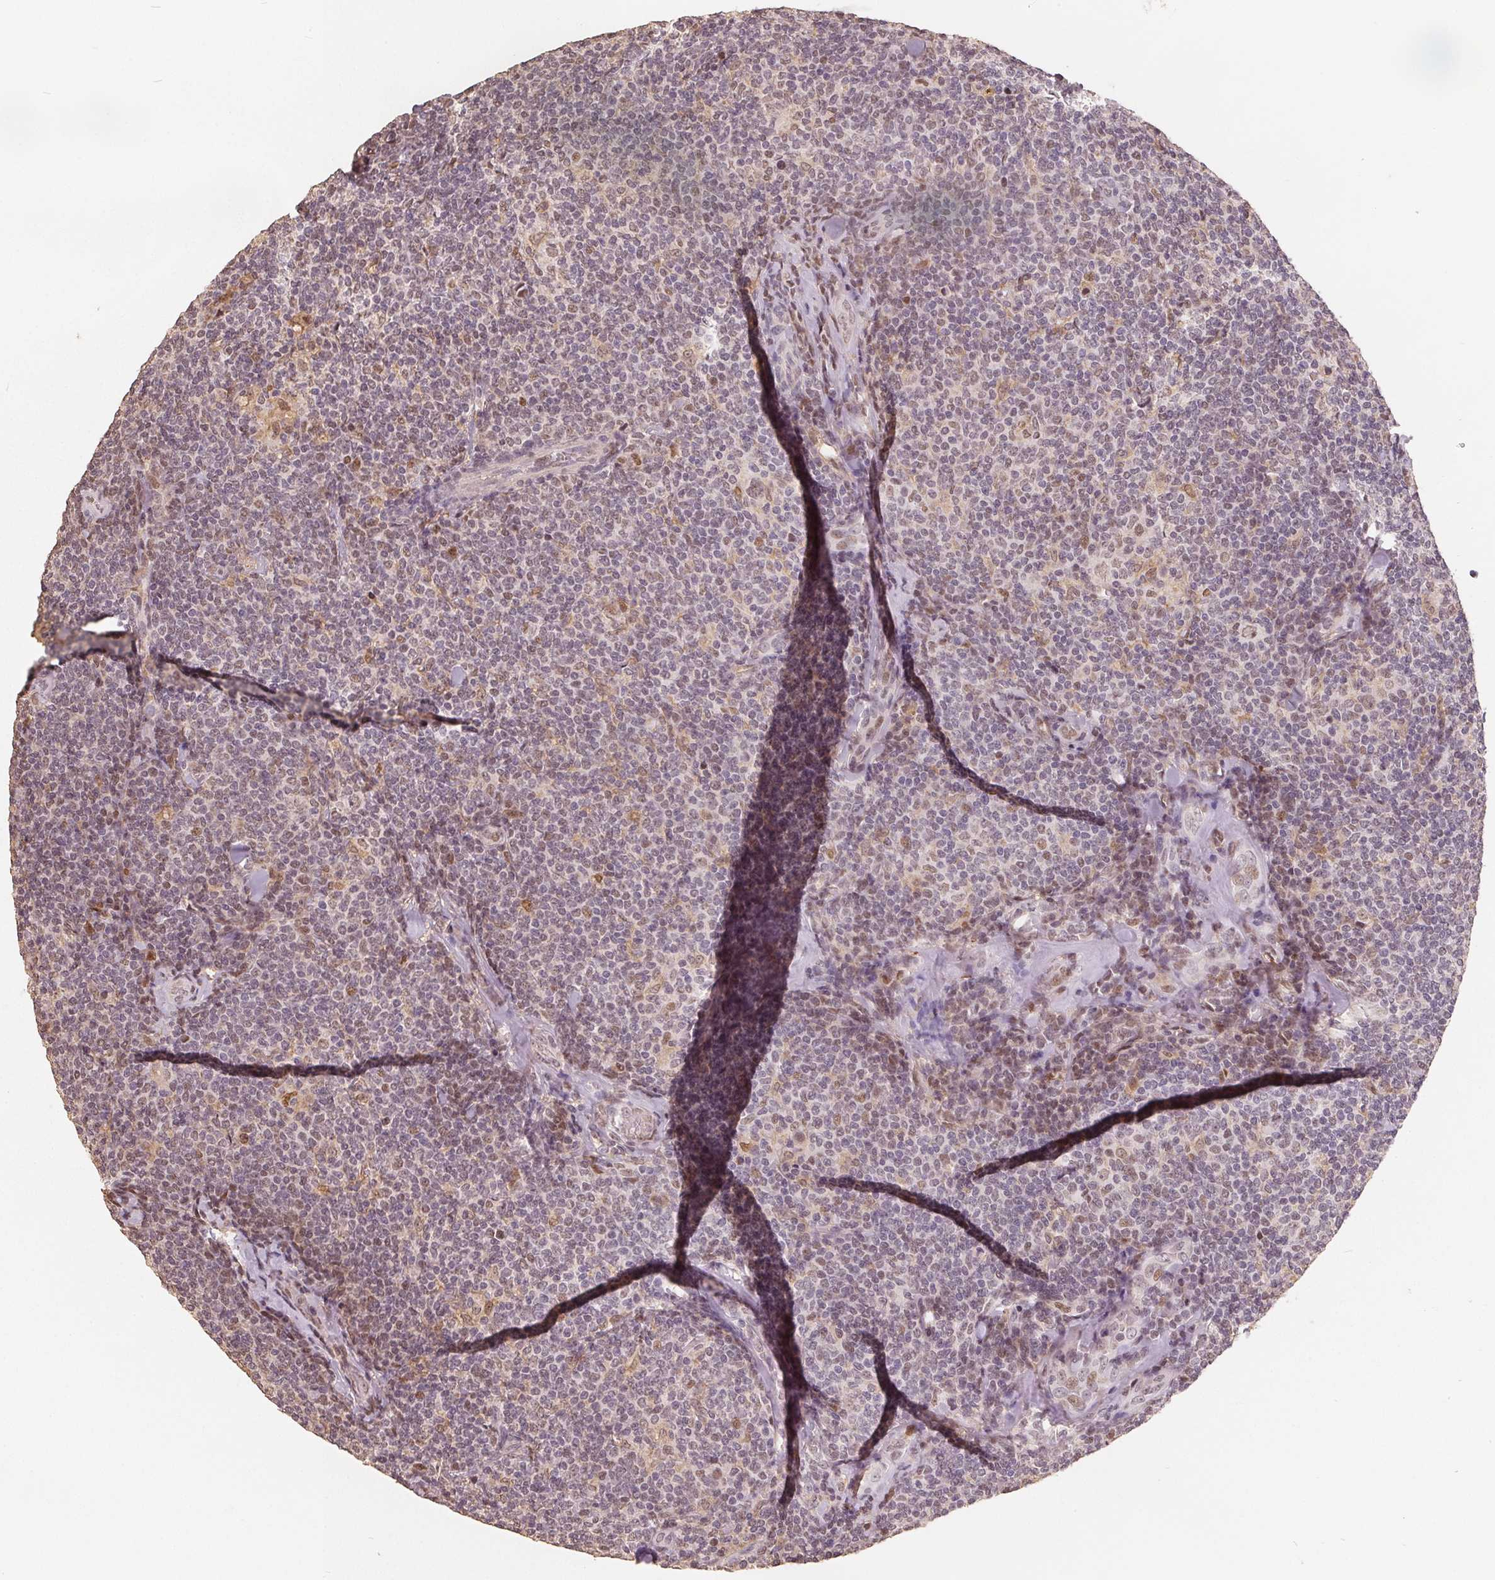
{"staining": {"intensity": "negative", "quantity": "none", "location": "none"}, "tissue": "lymphoma", "cell_type": "Tumor cells", "image_type": "cancer", "snomed": [{"axis": "morphology", "description": "Malignant lymphoma, non-Hodgkin's type, Low grade"}, {"axis": "topography", "description": "Lymph node"}], "caption": "Malignant lymphoma, non-Hodgkin's type (low-grade) was stained to show a protein in brown. There is no significant expression in tumor cells. The staining is performed using DAB brown chromogen with nuclei counter-stained in using hematoxylin.", "gene": "CCDC138", "patient": {"sex": "female", "age": 56}}